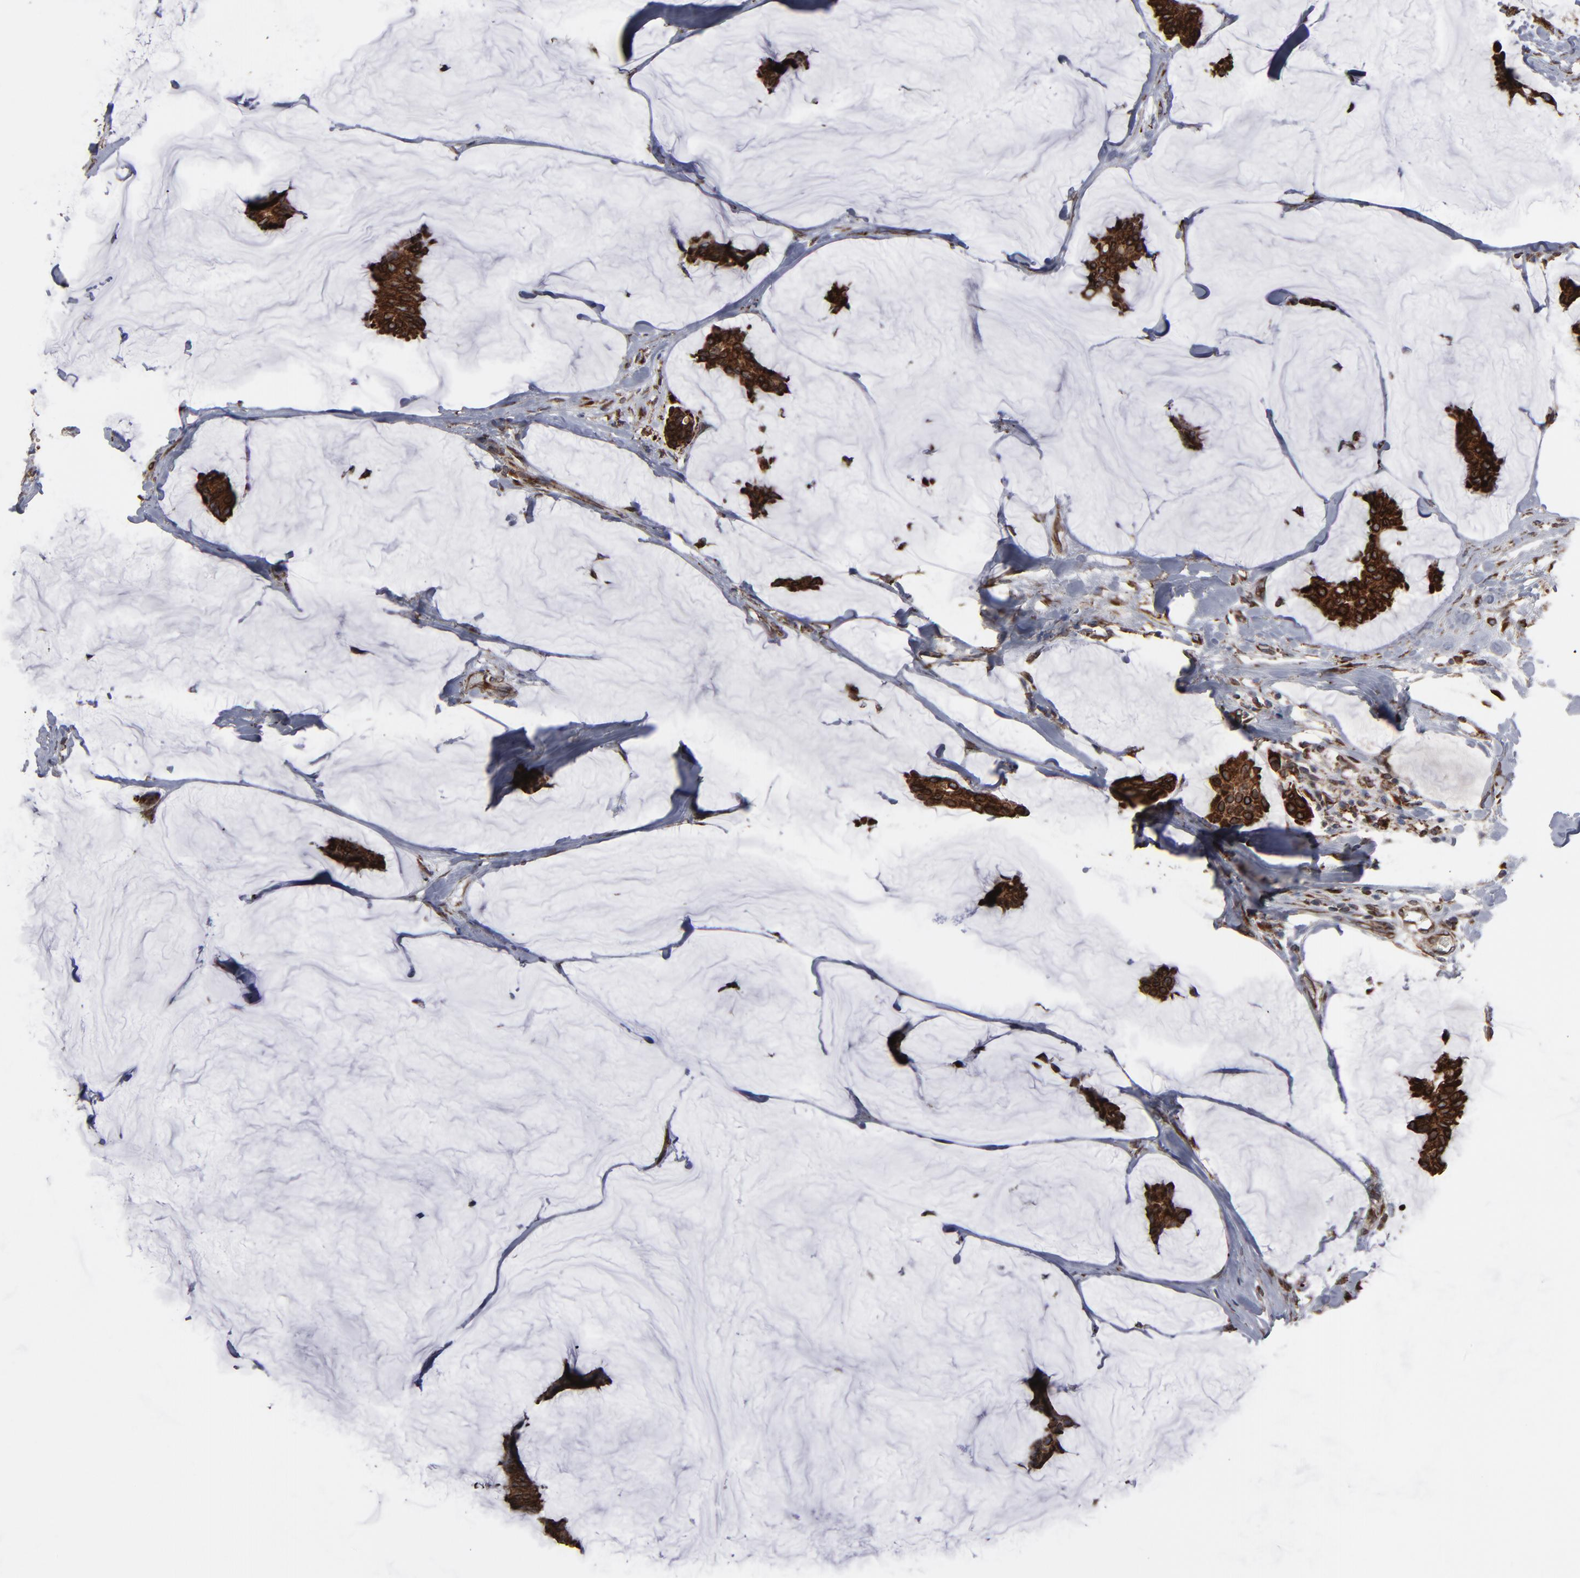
{"staining": {"intensity": "strong", "quantity": ">75%", "location": "cytoplasmic/membranous"}, "tissue": "breast cancer", "cell_type": "Tumor cells", "image_type": "cancer", "snomed": [{"axis": "morphology", "description": "Duct carcinoma"}, {"axis": "topography", "description": "Breast"}], "caption": "Immunohistochemistry (IHC) image of human breast cancer (intraductal carcinoma) stained for a protein (brown), which demonstrates high levels of strong cytoplasmic/membranous expression in approximately >75% of tumor cells.", "gene": "CNIH1", "patient": {"sex": "female", "age": 93}}